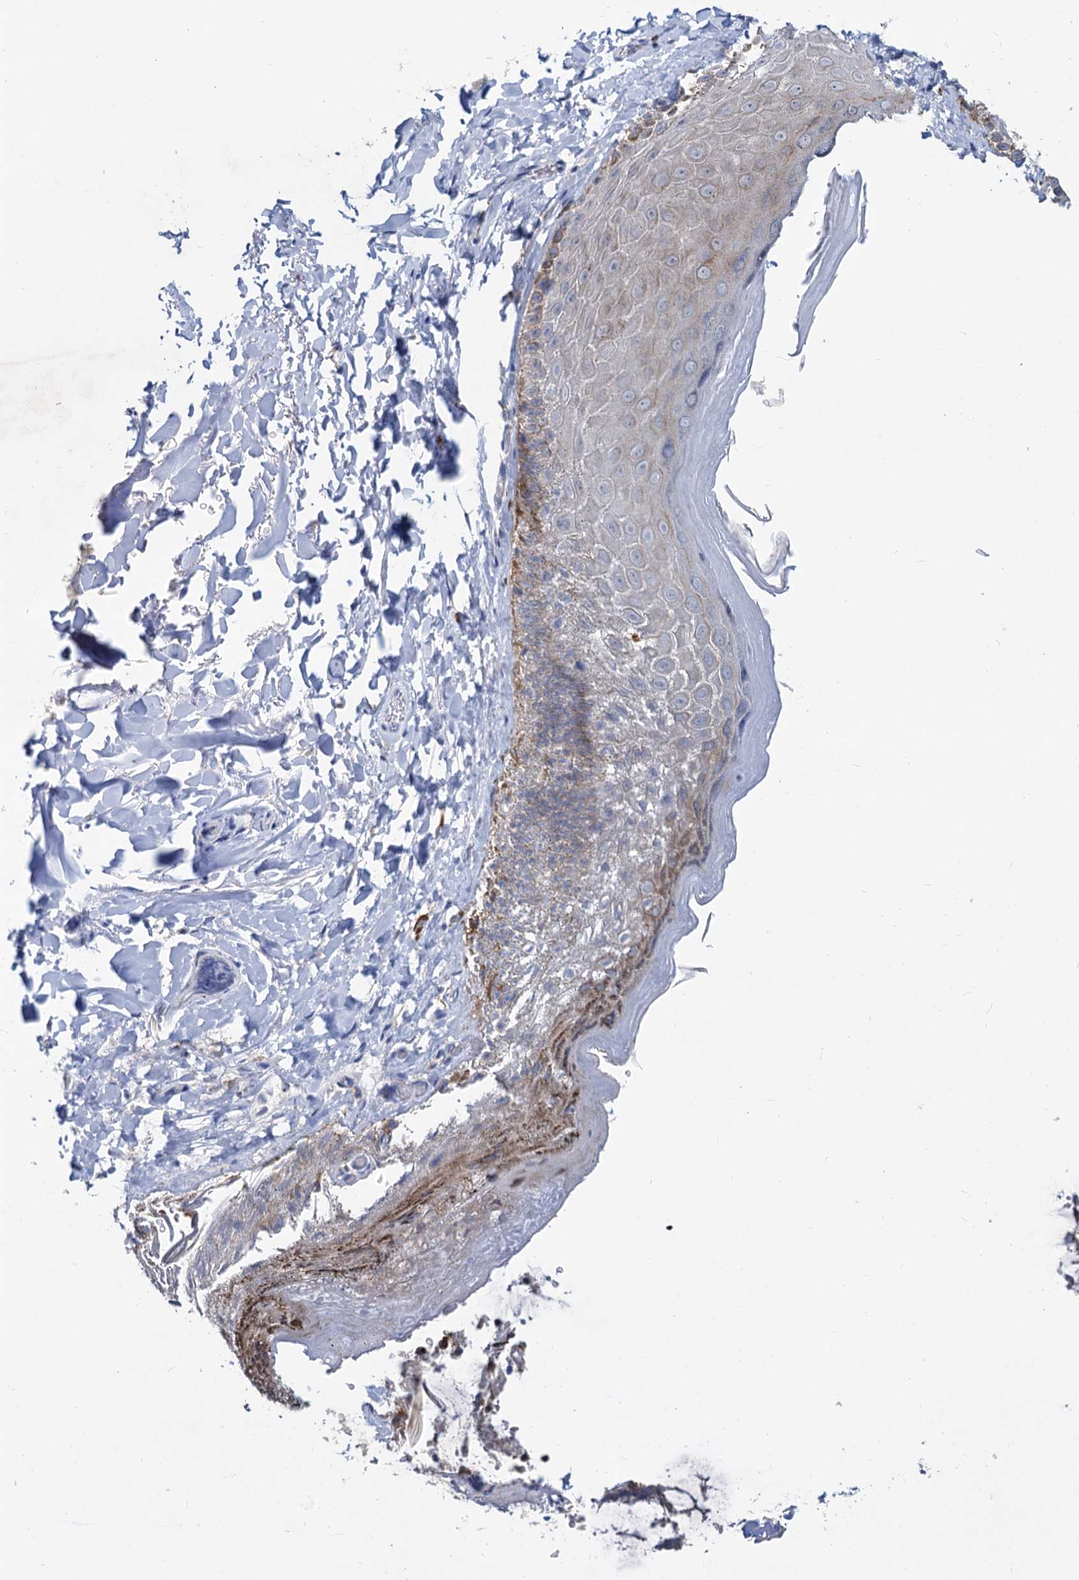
{"staining": {"intensity": "moderate", "quantity": "<25%", "location": "cytoplasmic/membranous"}, "tissue": "skin", "cell_type": "Epidermal cells", "image_type": "normal", "snomed": [{"axis": "morphology", "description": "Normal tissue, NOS"}, {"axis": "topography", "description": "Anal"}], "caption": "Brown immunohistochemical staining in normal human skin displays moderate cytoplasmic/membranous positivity in about <25% of epidermal cells. (DAB (3,3'-diaminobenzidine) = brown stain, brightfield microscopy at high magnification).", "gene": "LRCH4", "patient": {"sex": "male", "age": 44}}